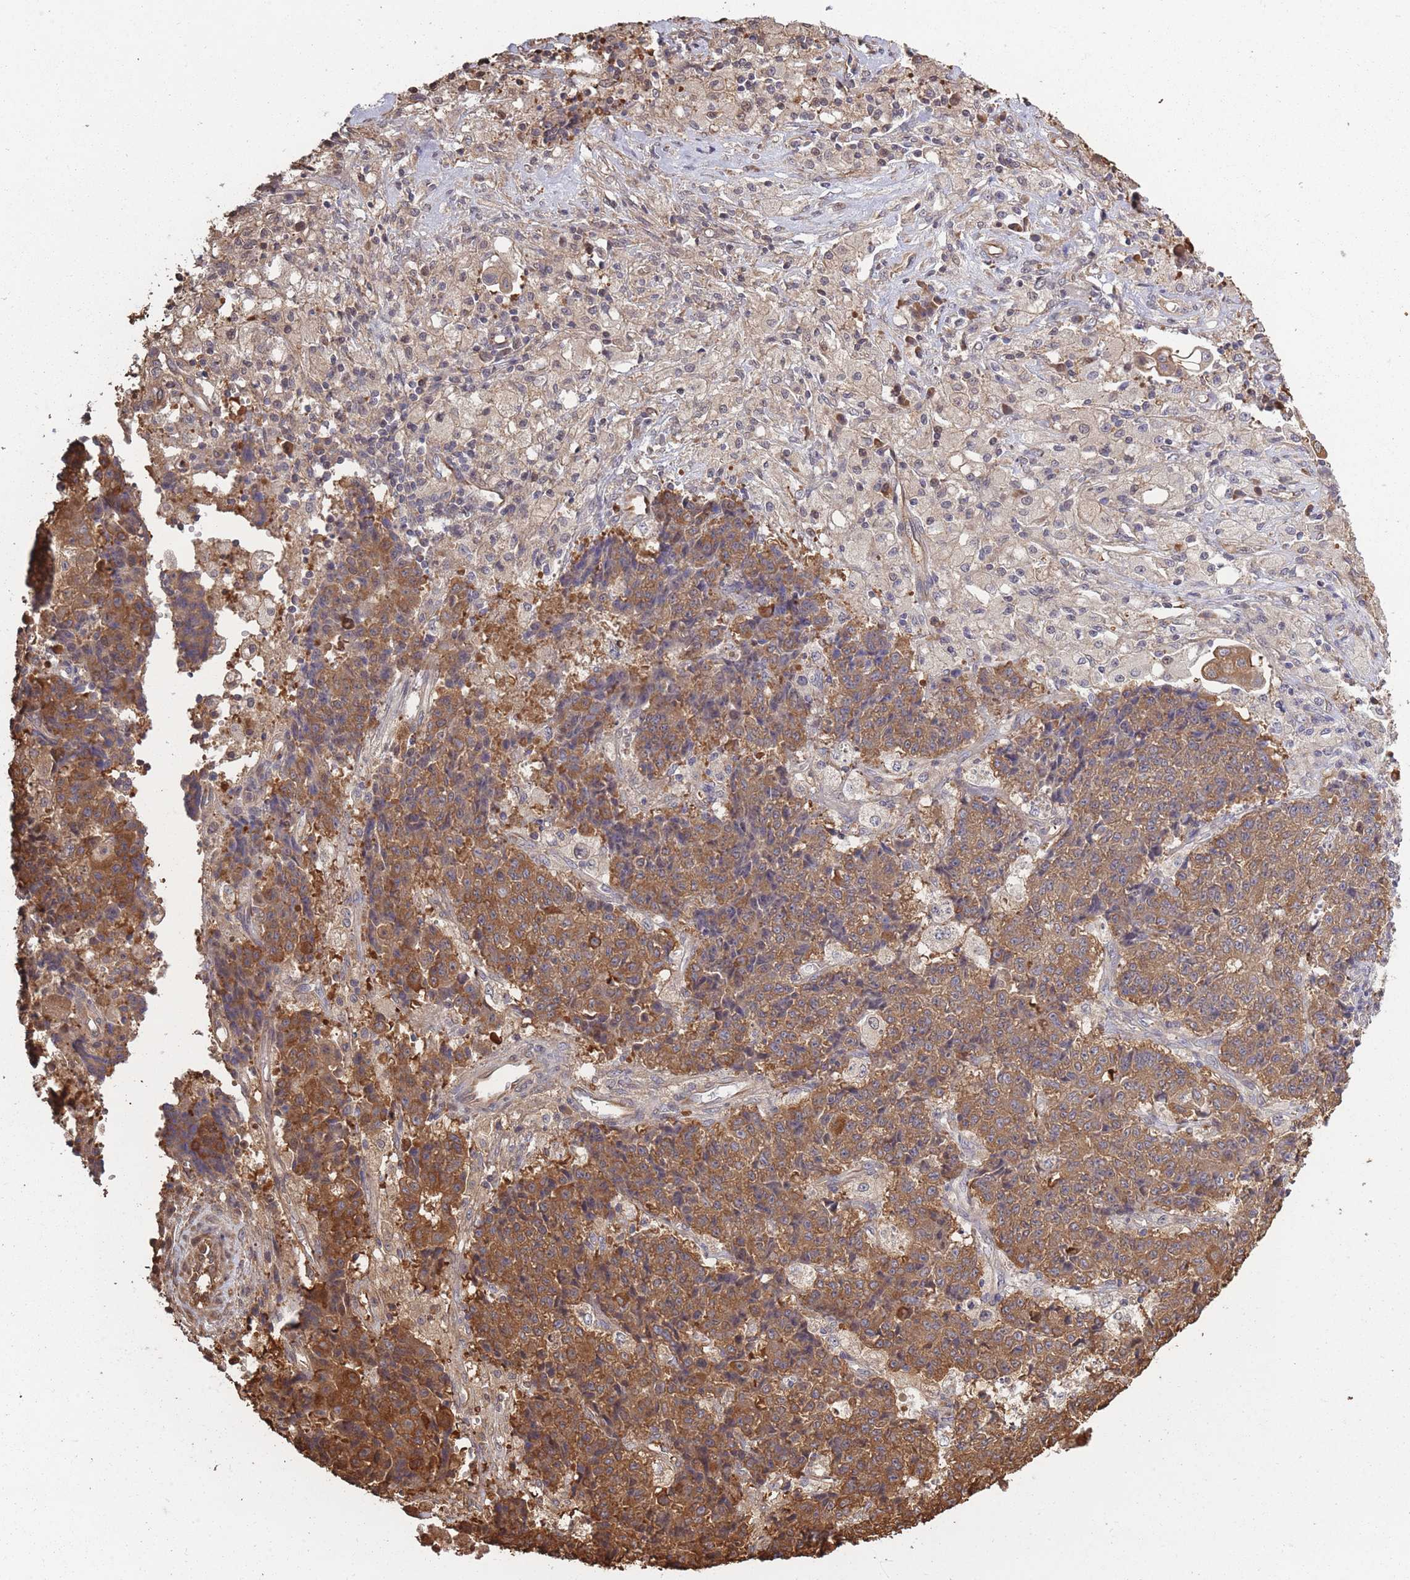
{"staining": {"intensity": "moderate", "quantity": ">75%", "location": "cytoplasmic/membranous"}, "tissue": "ovarian cancer", "cell_type": "Tumor cells", "image_type": "cancer", "snomed": [{"axis": "morphology", "description": "Carcinoma, endometroid"}, {"axis": "topography", "description": "Ovary"}], "caption": "A photomicrograph of ovarian cancer (endometroid carcinoma) stained for a protein demonstrates moderate cytoplasmic/membranous brown staining in tumor cells.", "gene": "ARL13B", "patient": {"sex": "female", "age": 42}}